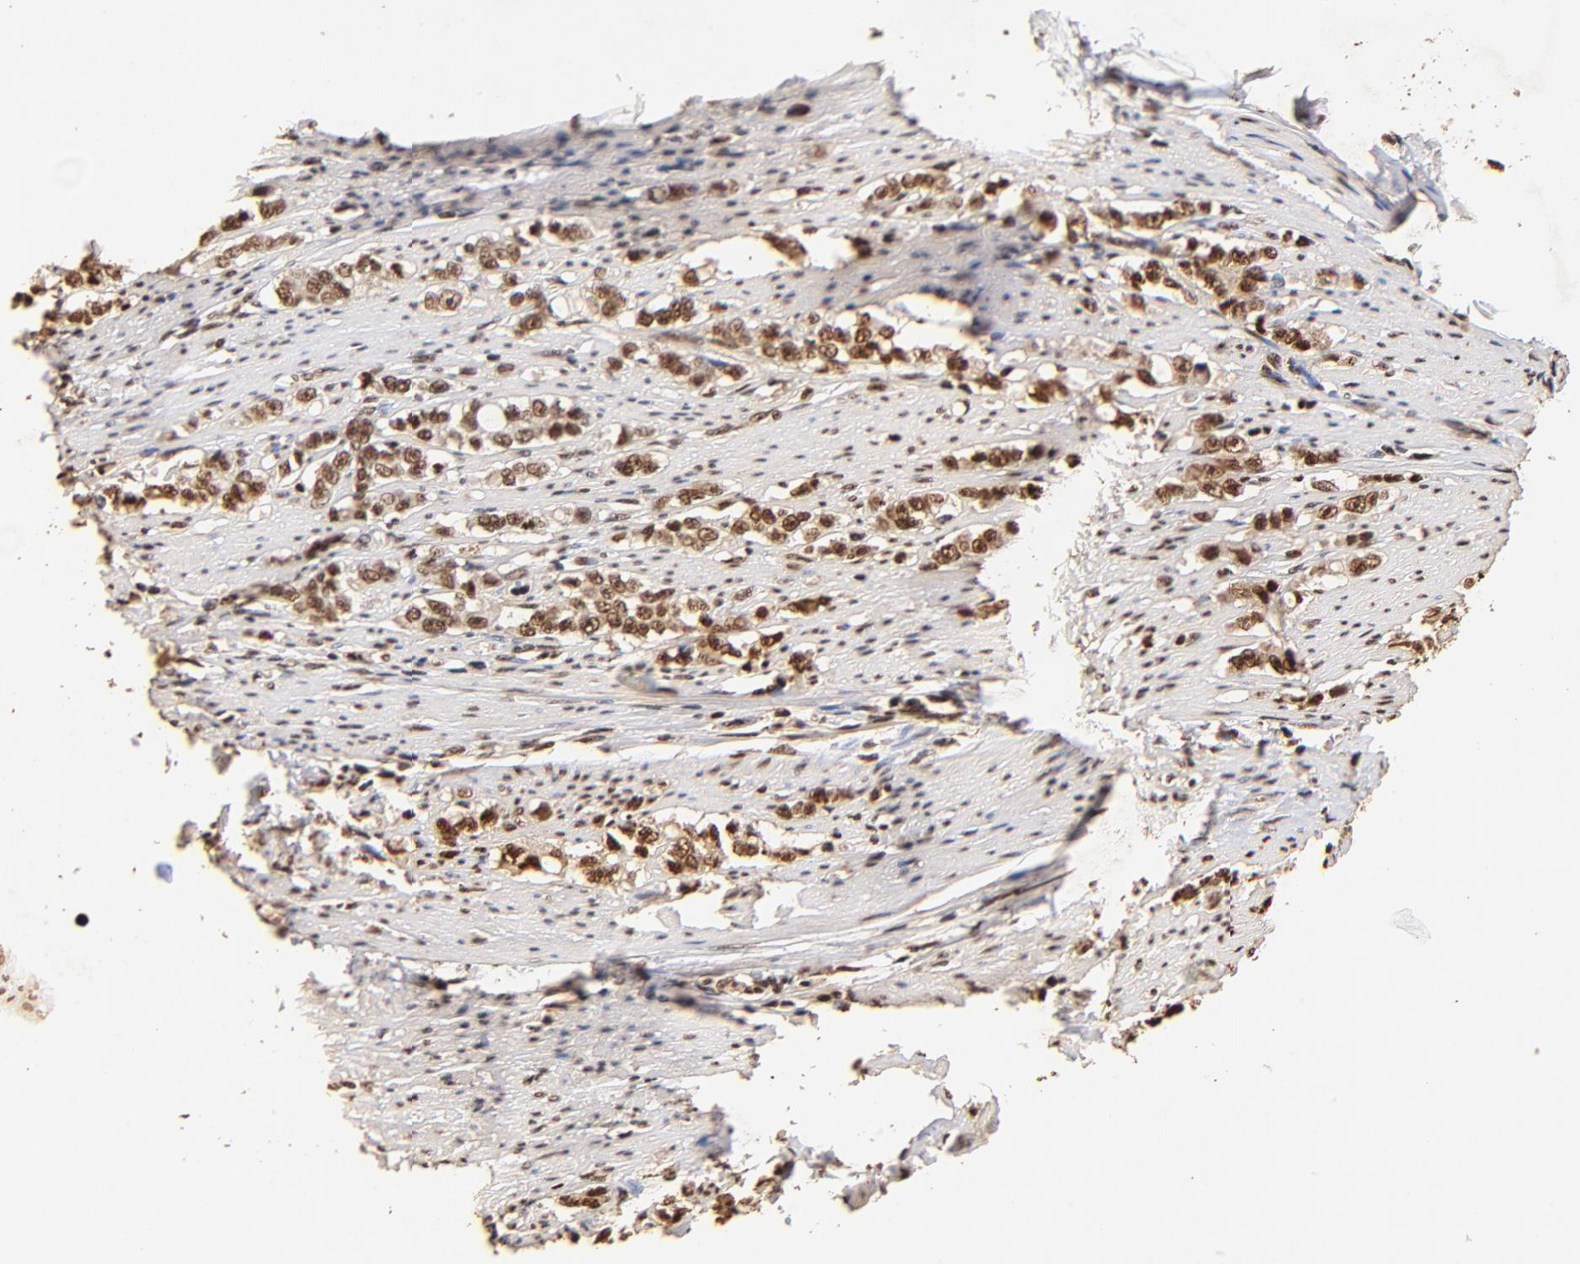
{"staining": {"intensity": "moderate", "quantity": ">75%", "location": "cytoplasmic/membranous,nuclear"}, "tissue": "stomach cancer", "cell_type": "Tumor cells", "image_type": "cancer", "snomed": [{"axis": "morphology", "description": "Adenocarcinoma, NOS"}, {"axis": "topography", "description": "Stomach, lower"}], "caption": "Moderate cytoplasmic/membranous and nuclear expression for a protein is identified in about >75% of tumor cells of stomach cancer (adenocarcinoma) using immunohistochemistry (IHC).", "gene": "MED12", "patient": {"sex": "male", "age": 88}}